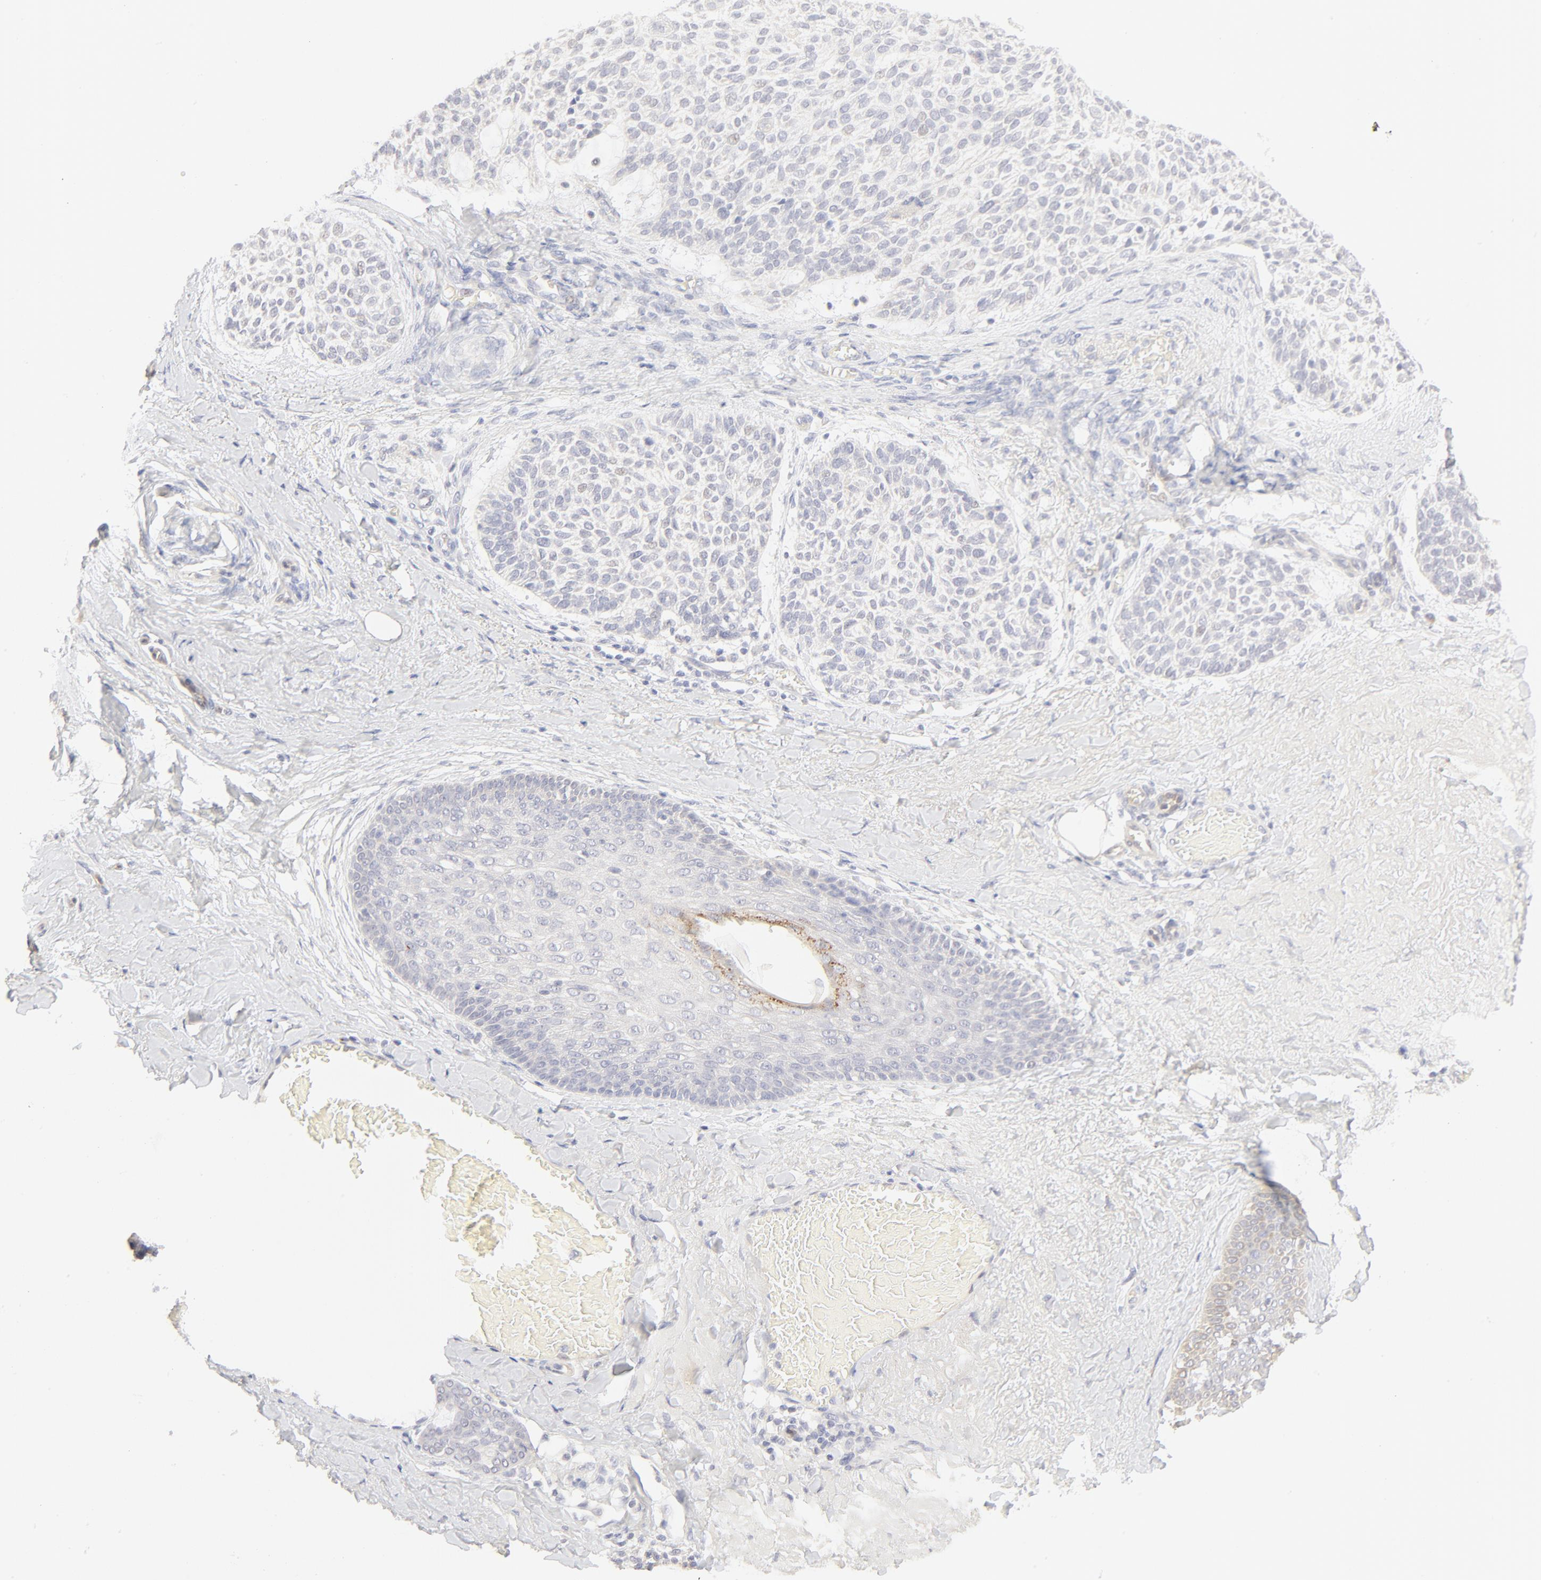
{"staining": {"intensity": "negative", "quantity": "none", "location": "none"}, "tissue": "skin cancer", "cell_type": "Tumor cells", "image_type": "cancer", "snomed": [{"axis": "morphology", "description": "Normal tissue, NOS"}, {"axis": "morphology", "description": "Basal cell carcinoma"}, {"axis": "topography", "description": "Skin"}], "caption": "The histopathology image shows no significant expression in tumor cells of basal cell carcinoma (skin).", "gene": "NKX2-2", "patient": {"sex": "female", "age": 70}}